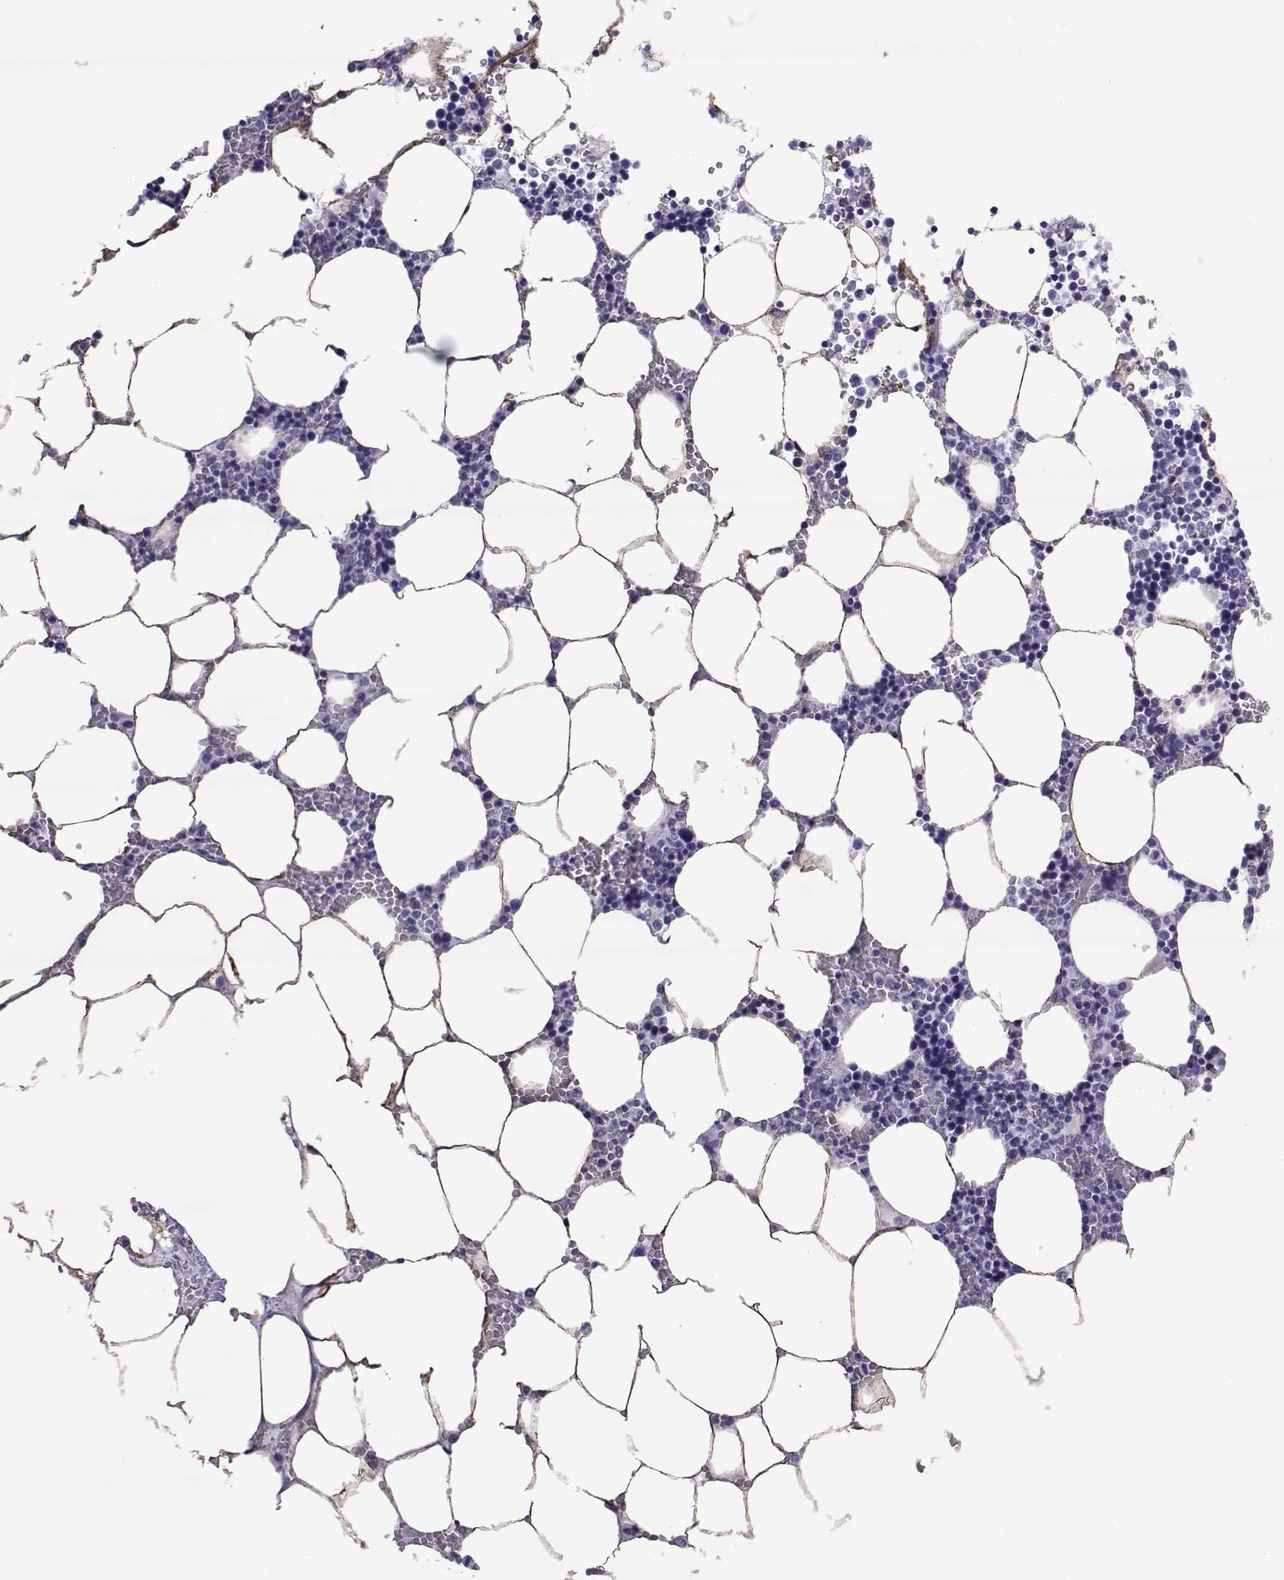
{"staining": {"intensity": "negative", "quantity": "none", "location": "none"}, "tissue": "bone marrow", "cell_type": "Hematopoietic cells", "image_type": "normal", "snomed": [{"axis": "morphology", "description": "Normal tissue, NOS"}, {"axis": "topography", "description": "Bone marrow"}], "caption": "Immunohistochemistry (IHC) histopathology image of unremarkable bone marrow: human bone marrow stained with DAB displays no significant protein expression in hematopoietic cells.", "gene": "SPANXA1", "patient": {"sex": "female", "age": 64}}